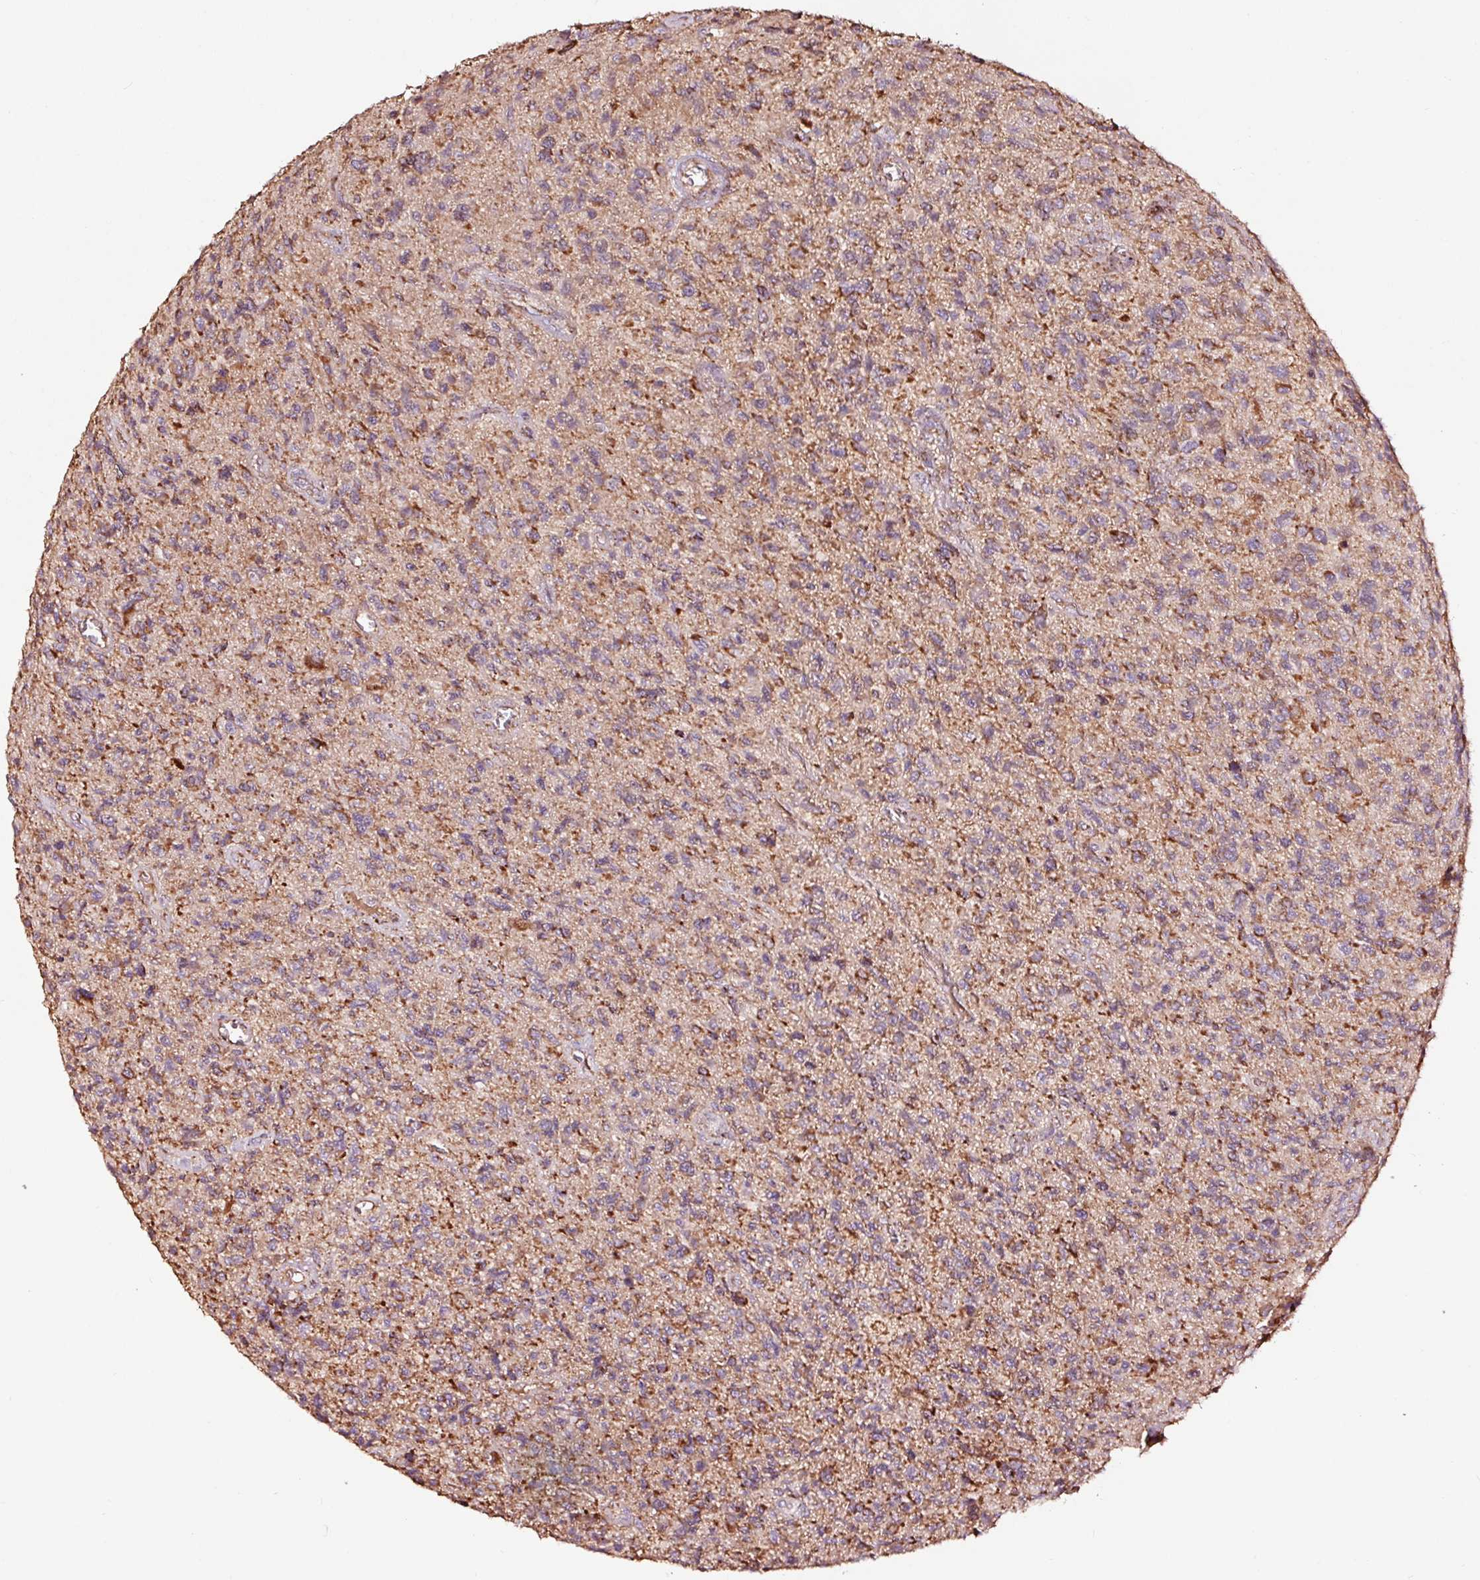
{"staining": {"intensity": "moderate", "quantity": "25%-75%", "location": "cytoplasmic/membranous"}, "tissue": "glioma", "cell_type": "Tumor cells", "image_type": "cancer", "snomed": [{"axis": "morphology", "description": "Glioma, malignant, High grade"}, {"axis": "topography", "description": "Brain"}], "caption": "An image of human glioma stained for a protein displays moderate cytoplasmic/membranous brown staining in tumor cells.", "gene": "TPM1", "patient": {"sex": "male", "age": 76}}